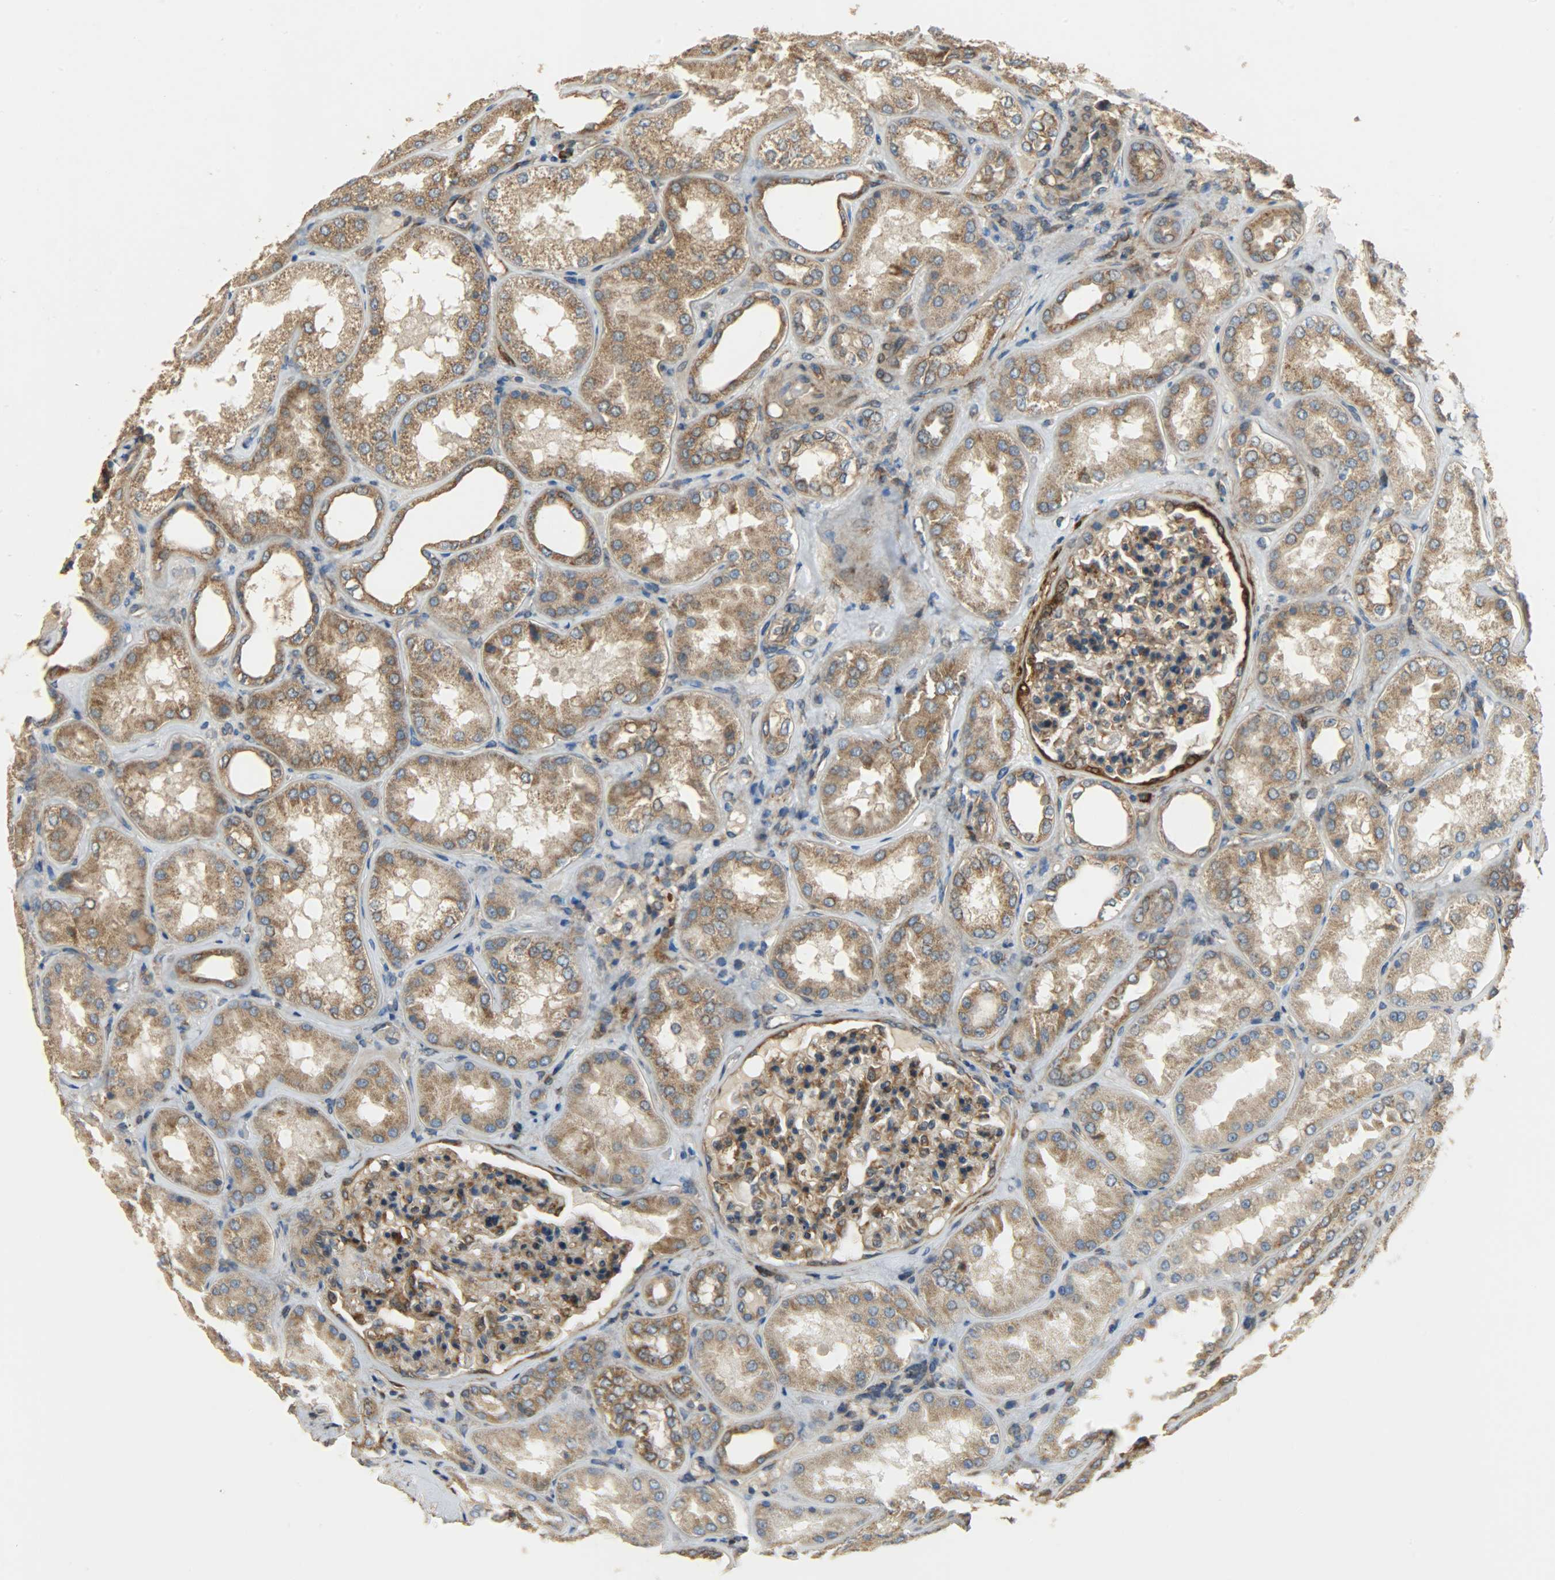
{"staining": {"intensity": "strong", "quantity": ">75%", "location": "cytoplasmic/membranous"}, "tissue": "kidney", "cell_type": "Cells in glomeruli", "image_type": "normal", "snomed": [{"axis": "morphology", "description": "Normal tissue, NOS"}, {"axis": "topography", "description": "Kidney"}], "caption": "Normal kidney demonstrates strong cytoplasmic/membranous positivity in about >75% of cells in glomeruli (DAB IHC, brown staining for protein, blue staining for nuclei)..", "gene": "C1orf198", "patient": {"sex": "female", "age": 56}}